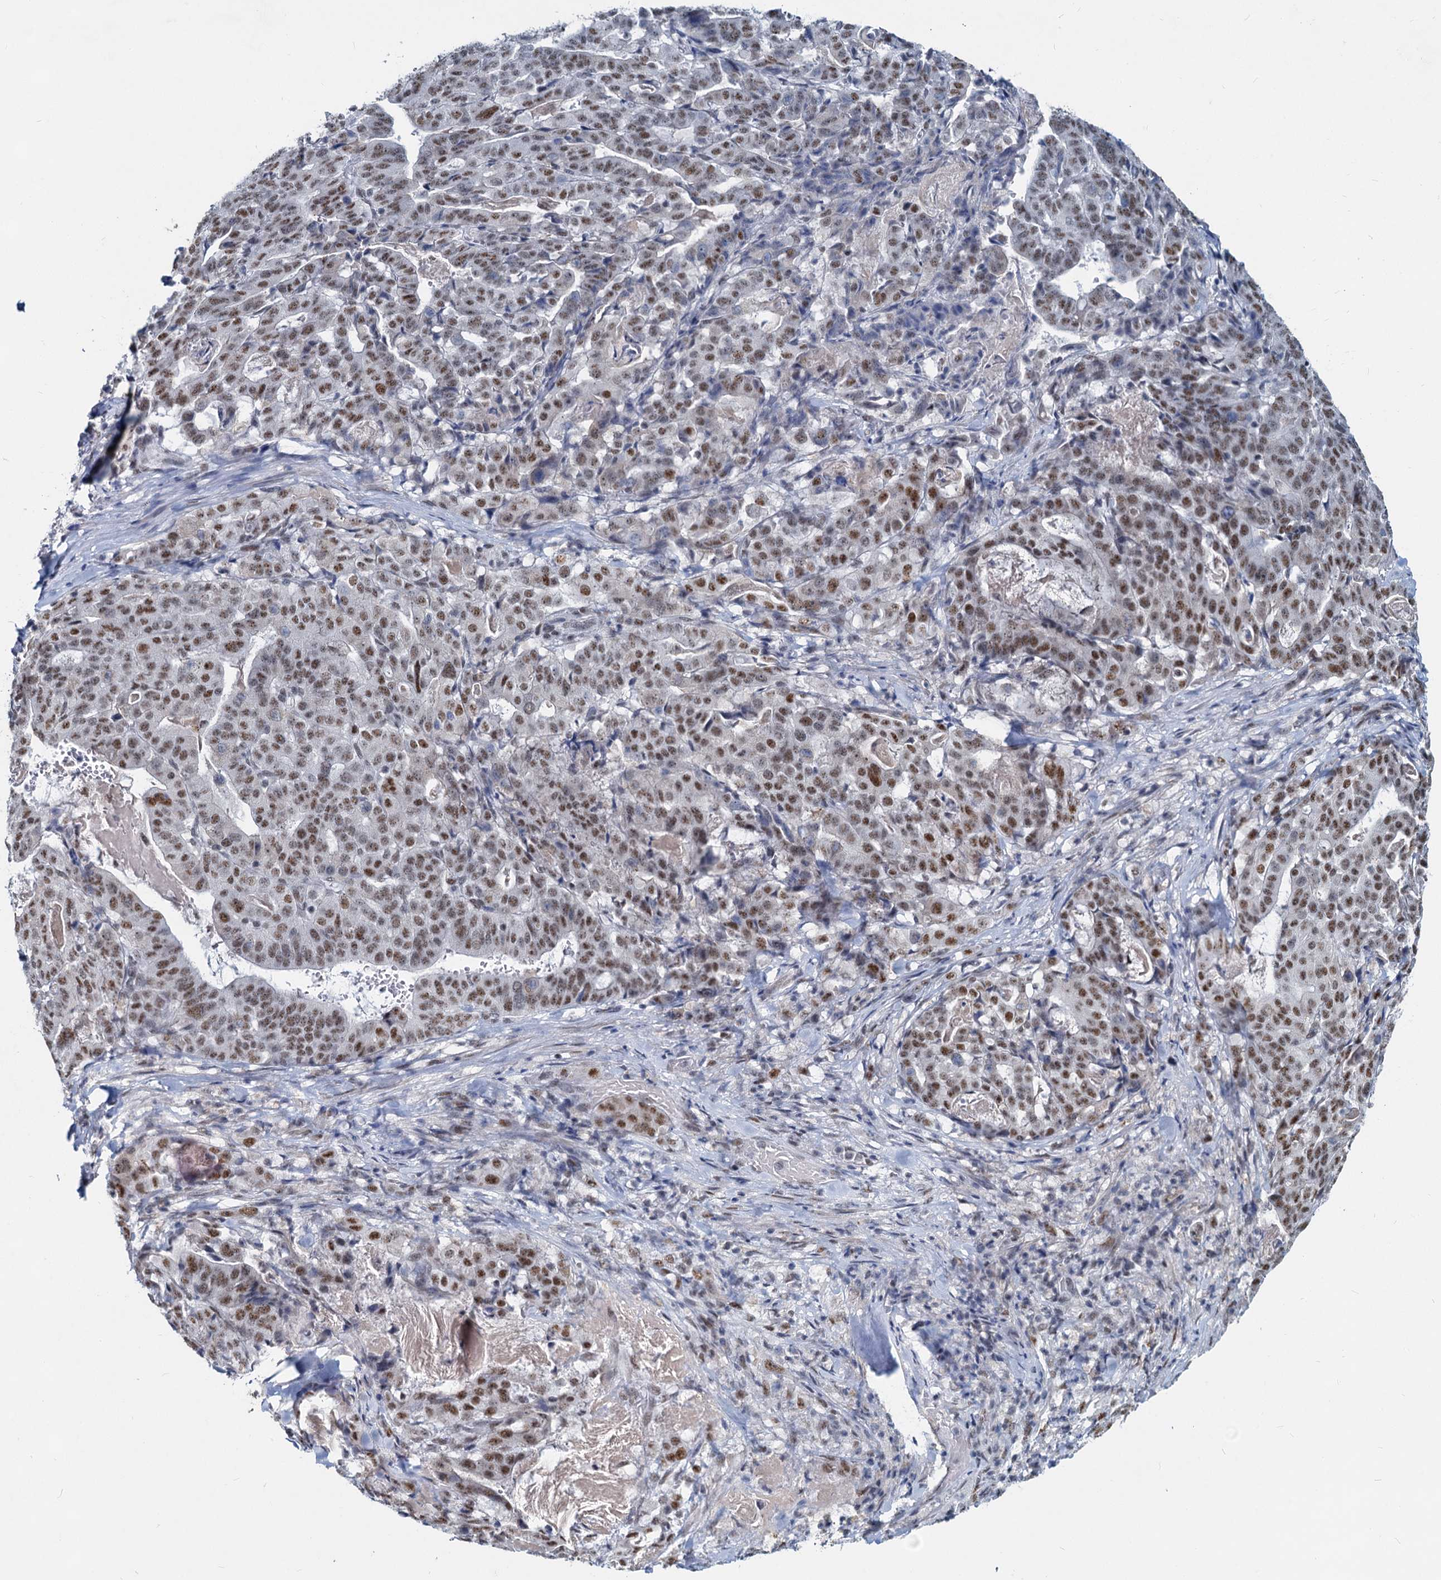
{"staining": {"intensity": "moderate", "quantity": ">75%", "location": "nuclear"}, "tissue": "stomach cancer", "cell_type": "Tumor cells", "image_type": "cancer", "snomed": [{"axis": "morphology", "description": "Adenocarcinoma, NOS"}, {"axis": "topography", "description": "Stomach"}], "caption": "Brown immunohistochemical staining in human stomach adenocarcinoma exhibits moderate nuclear positivity in about >75% of tumor cells. (brown staining indicates protein expression, while blue staining denotes nuclei).", "gene": "METTL14", "patient": {"sex": "male", "age": 48}}